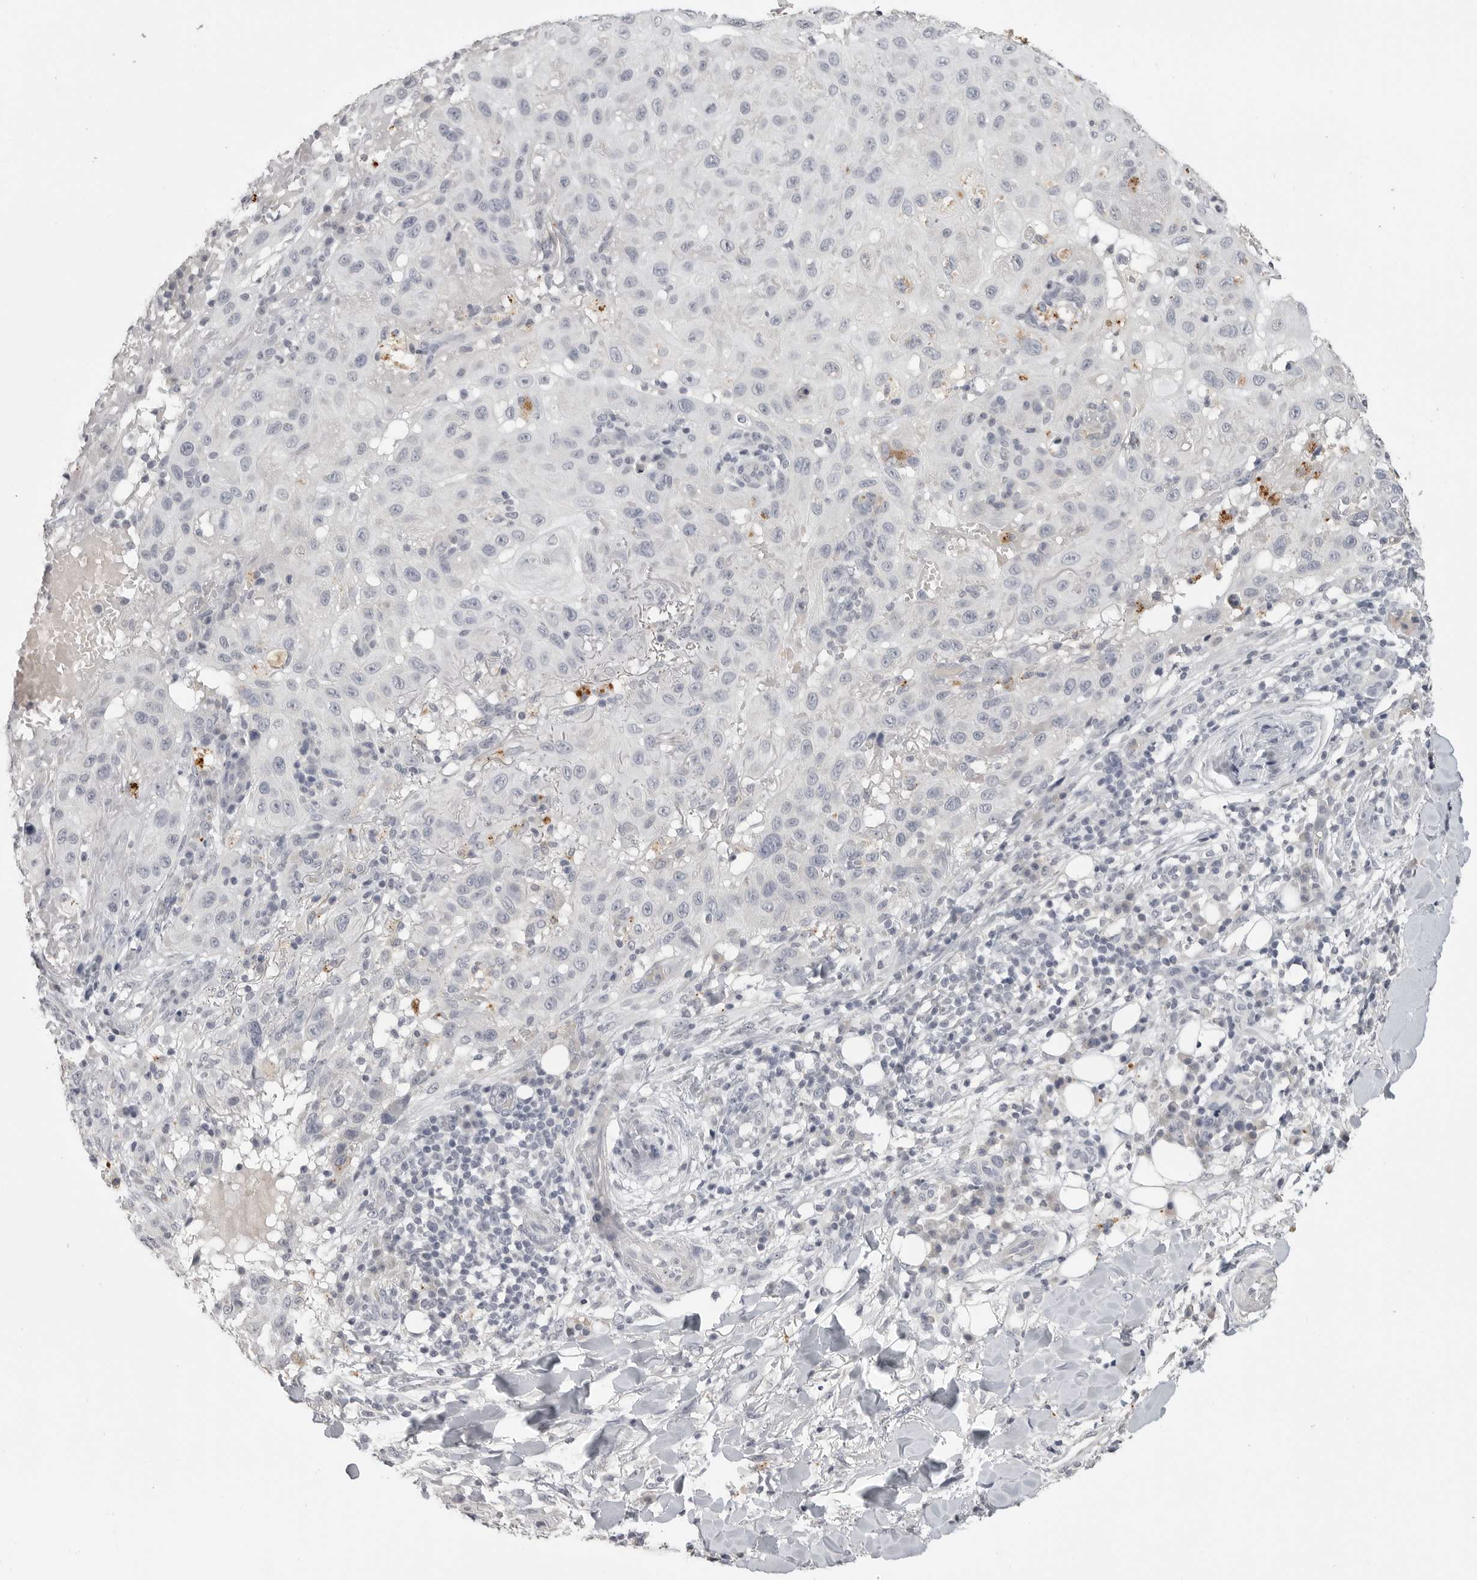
{"staining": {"intensity": "negative", "quantity": "none", "location": "none"}, "tissue": "skin cancer", "cell_type": "Tumor cells", "image_type": "cancer", "snomed": [{"axis": "morphology", "description": "Normal tissue, NOS"}, {"axis": "morphology", "description": "Squamous cell carcinoma, NOS"}, {"axis": "topography", "description": "Skin"}], "caption": "IHC image of neoplastic tissue: skin cancer stained with DAB (3,3'-diaminobenzidine) demonstrates no significant protein expression in tumor cells.", "gene": "PRSS1", "patient": {"sex": "female", "age": 96}}